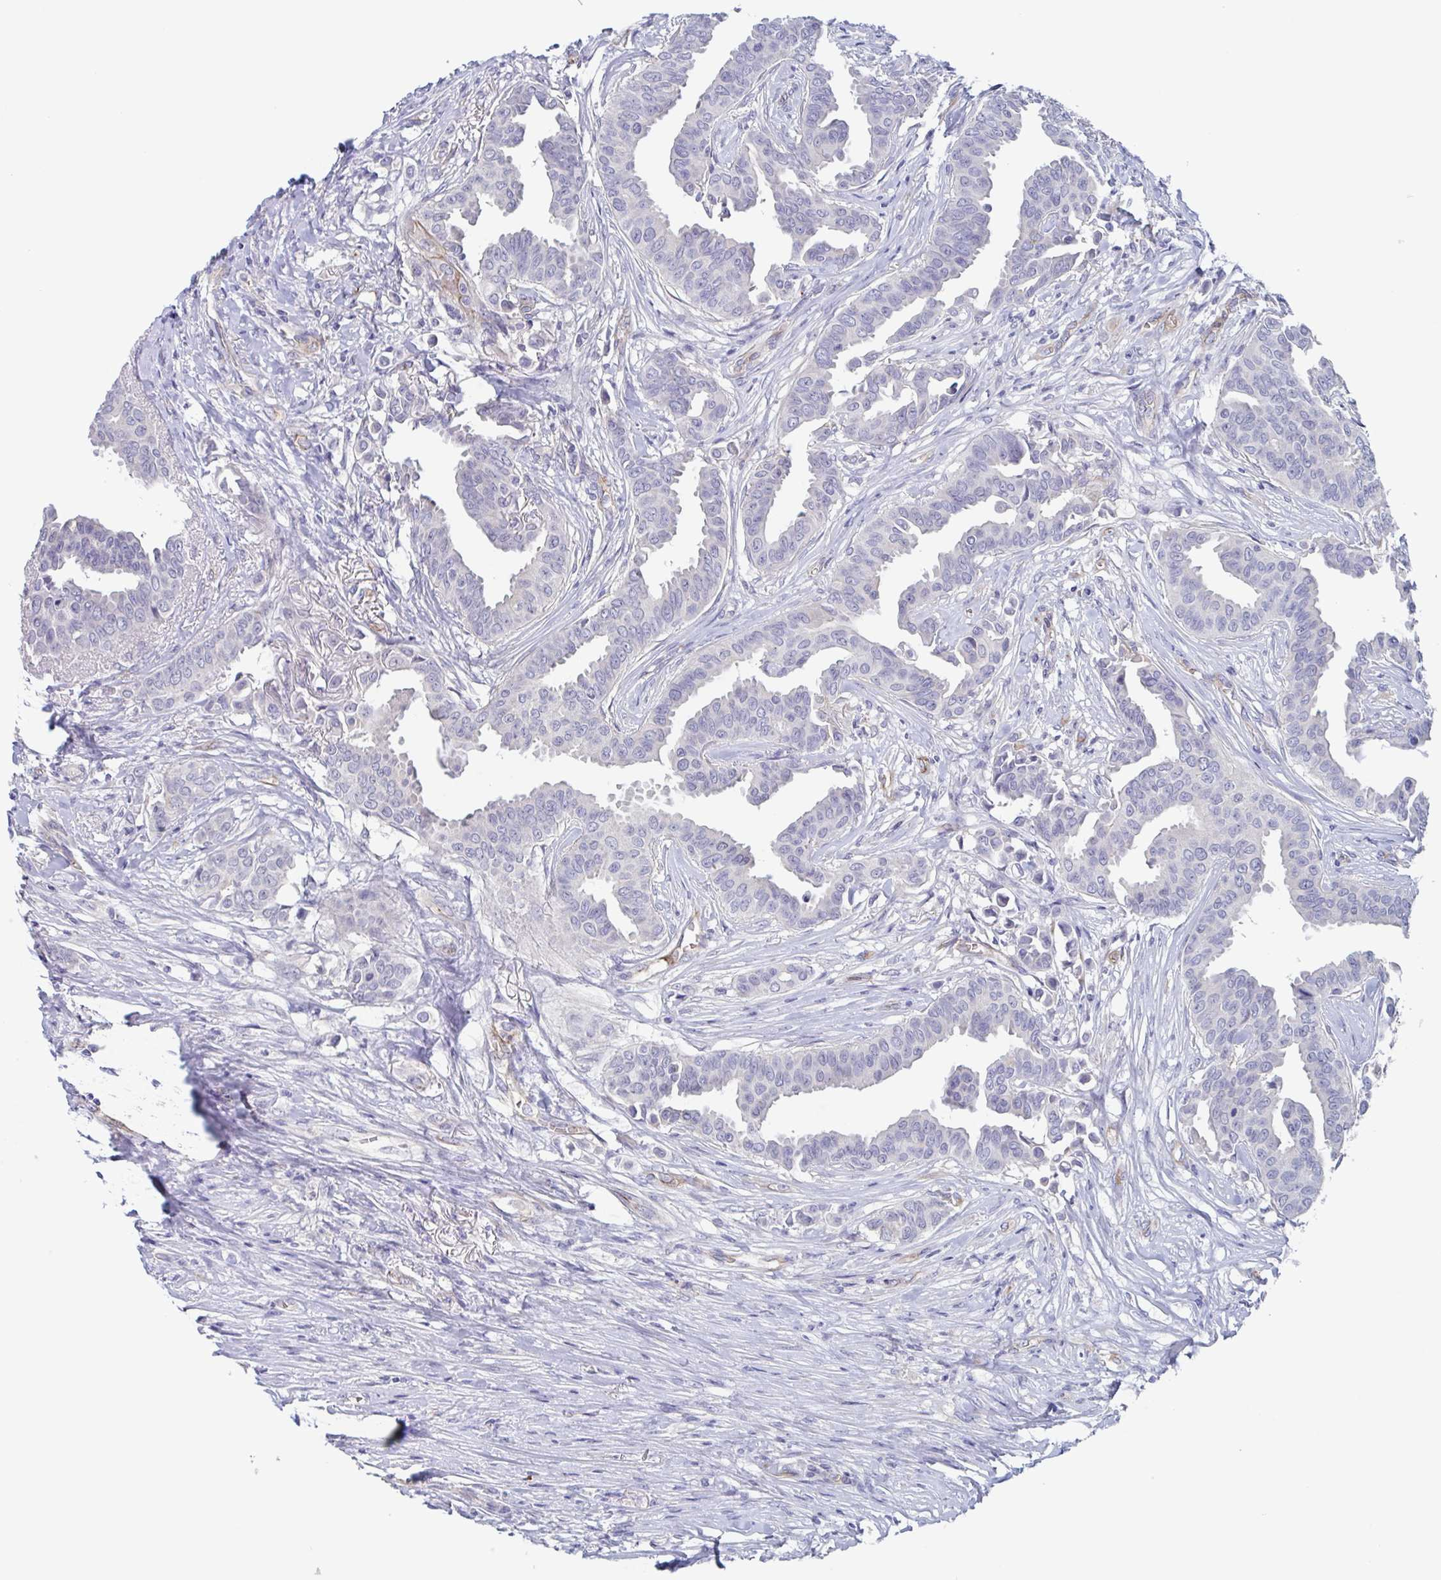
{"staining": {"intensity": "negative", "quantity": "none", "location": "none"}, "tissue": "breast cancer", "cell_type": "Tumor cells", "image_type": "cancer", "snomed": [{"axis": "morphology", "description": "Duct carcinoma"}, {"axis": "topography", "description": "Breast"}], "caption": "DAB immunohistochemical staining of infiltrating ductal carcinoma (breast) demonstrates no significant expression in tumor cells. Brightfield microscopy of IHC stained with DAB (brown) and hematoxylin (blue), captured at high magnification.", "gene": "ST14", "patient": {"sex": "female", "age": 45}}